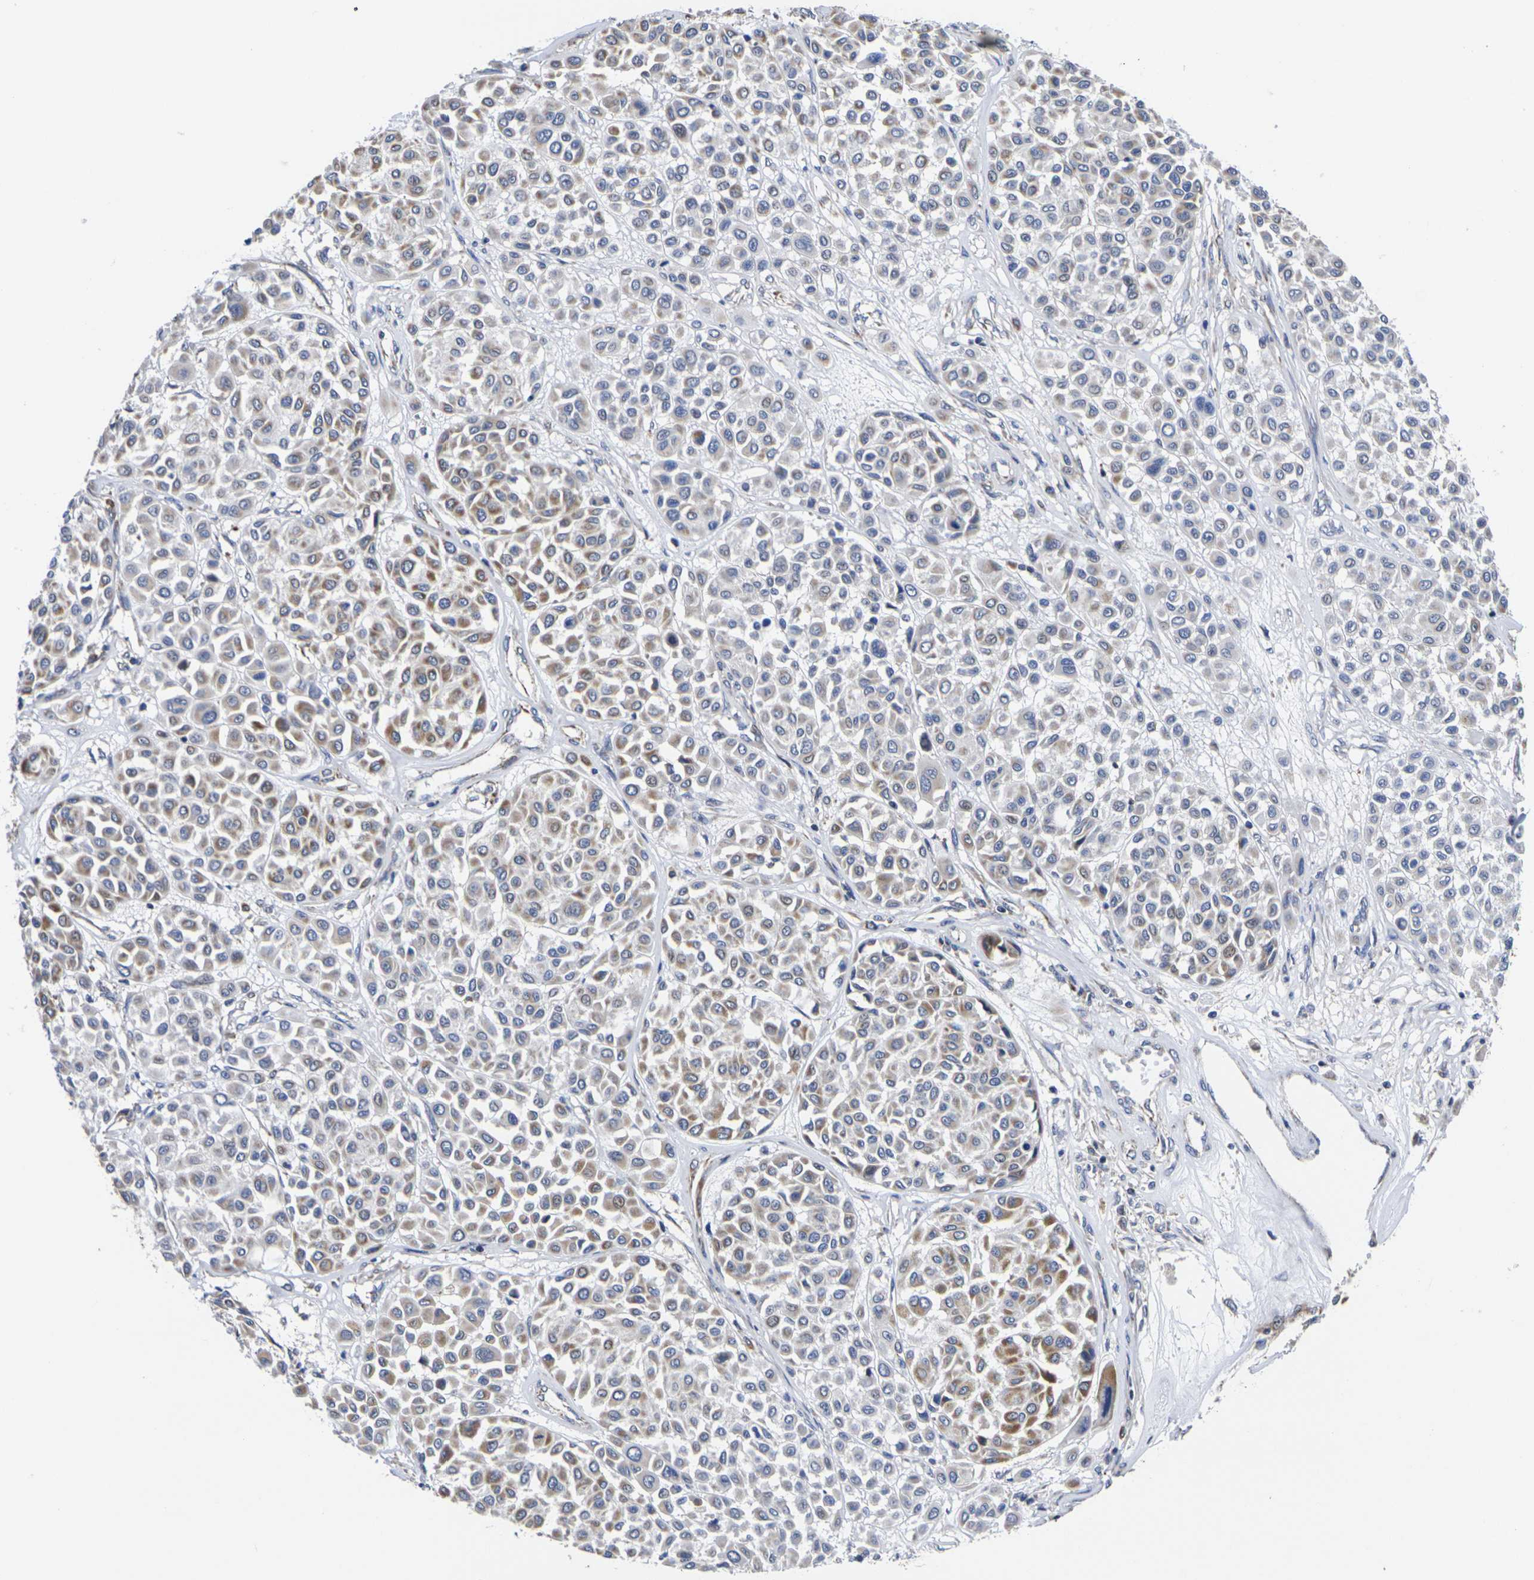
{"staining": {"intensity": "moderate", "quantity": "<25%", "location": "cytoplasmic/membranous"}, "tissue": "melanoma", "cell_type": "Tumor cells", "image_type": "cancer", "snomed": [{"axis": "morphology", "description": "Malignant melanoma, Metastatic site"}, {"axis": "topography", "description": "Soft tissue"}], "caption": "Moderate cytoplasmic/membranous expression for a protein is seen in about <25% of tumor cells of melanoma using IHC.", "gene": "P2RY11", "patient": {"sex": "male", "age": 41}}